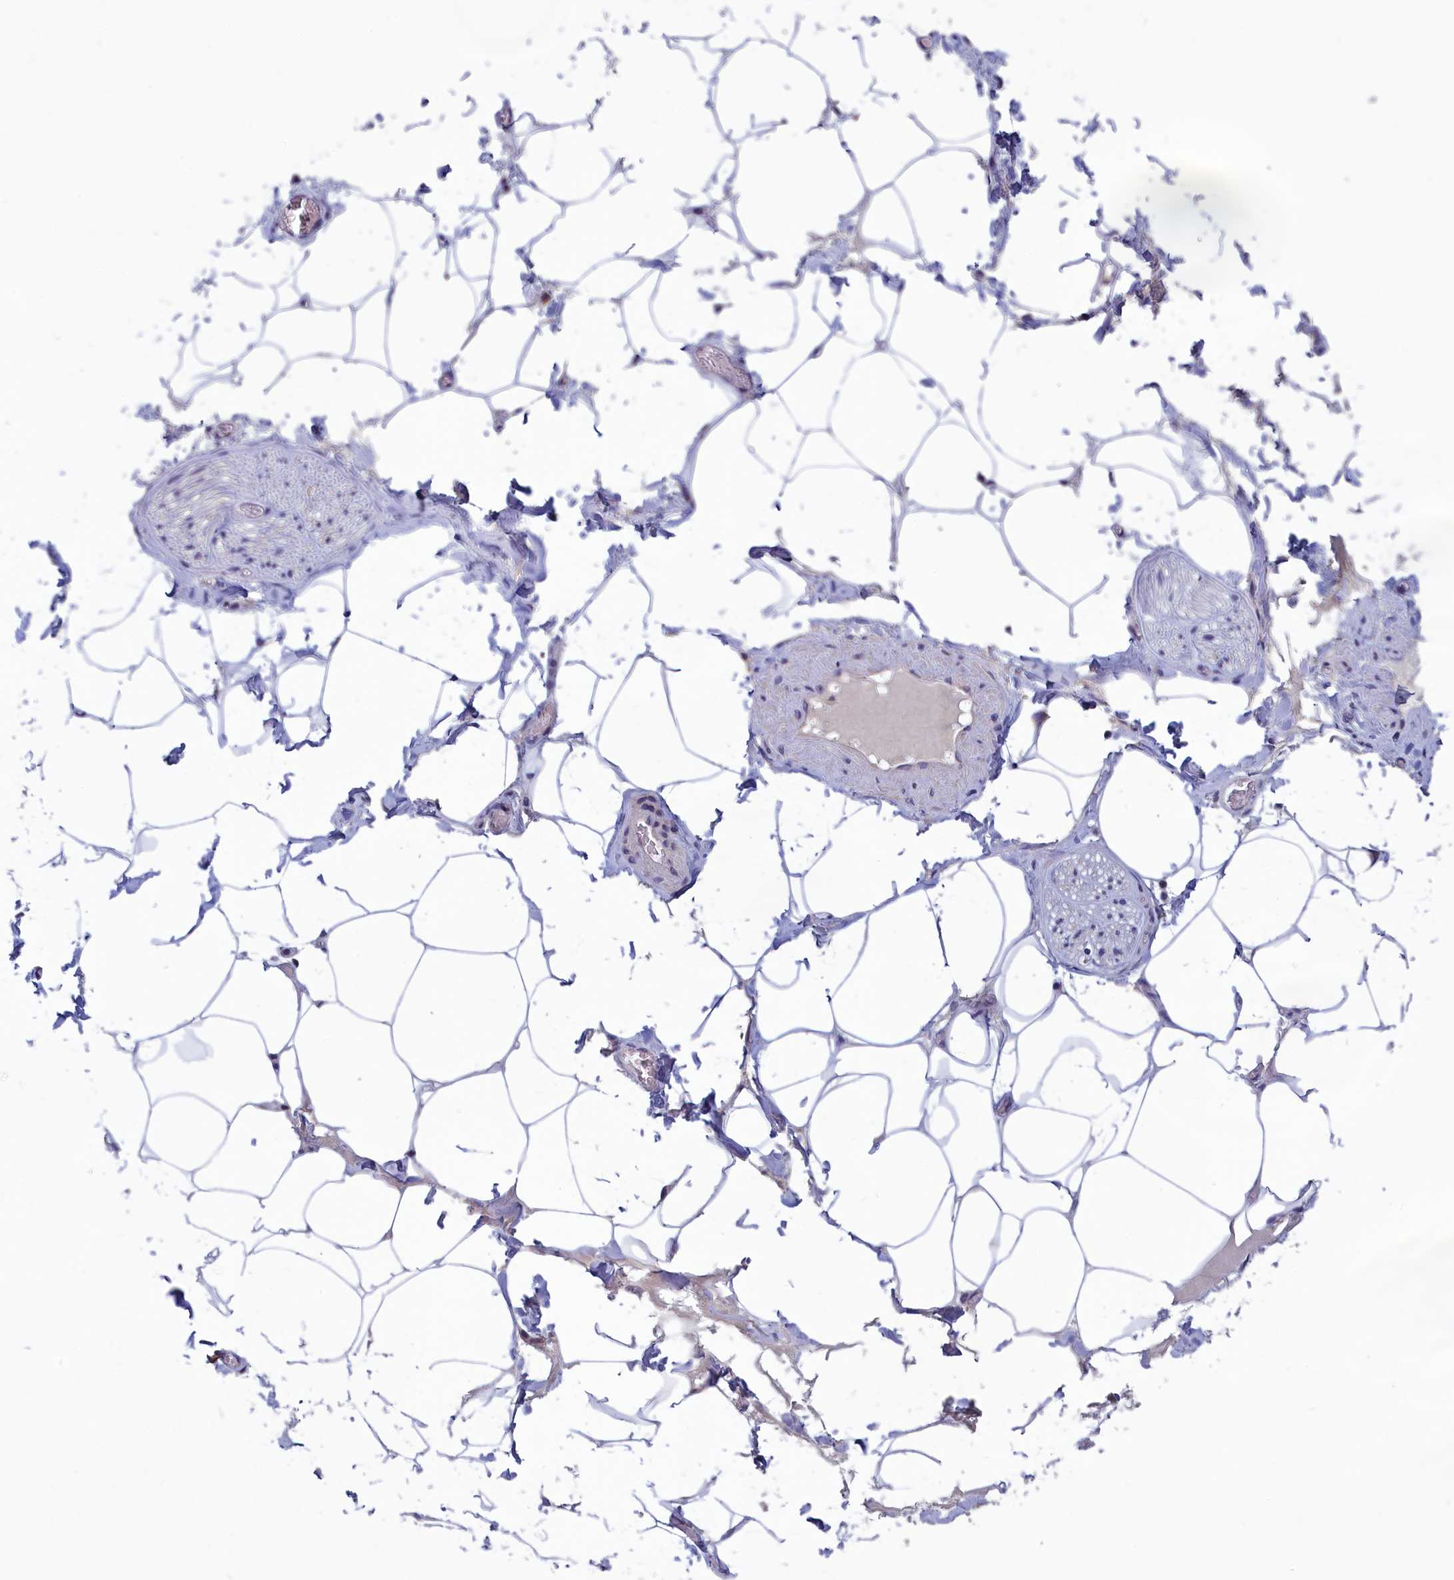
{"staining": {"intensity": "negative", "quantity": "none", "location": "none"}, "tissue": "adipose tissue", "cell_type": "Adipocytes", "image_type": "normal", "snomed": [{"axis": "morphology", "description": "Normal tissue, NOS"}, {"axis": "topography", "description": "Soft tissue"}, {"axis": "topography", "description": "Adipose tissue"}, {"axis": "topography", "description": "Vascular tissue"}, {"axis": "topography", "description": "Peripheral nerve tissue"}], "caption": "The IHC image has no significant expression in adipocytes of adipose tissue. (IHC, brightfield microscopy, high magnification).", "gene": "HECA", "patient": {"sex": "male", "age": 46}}